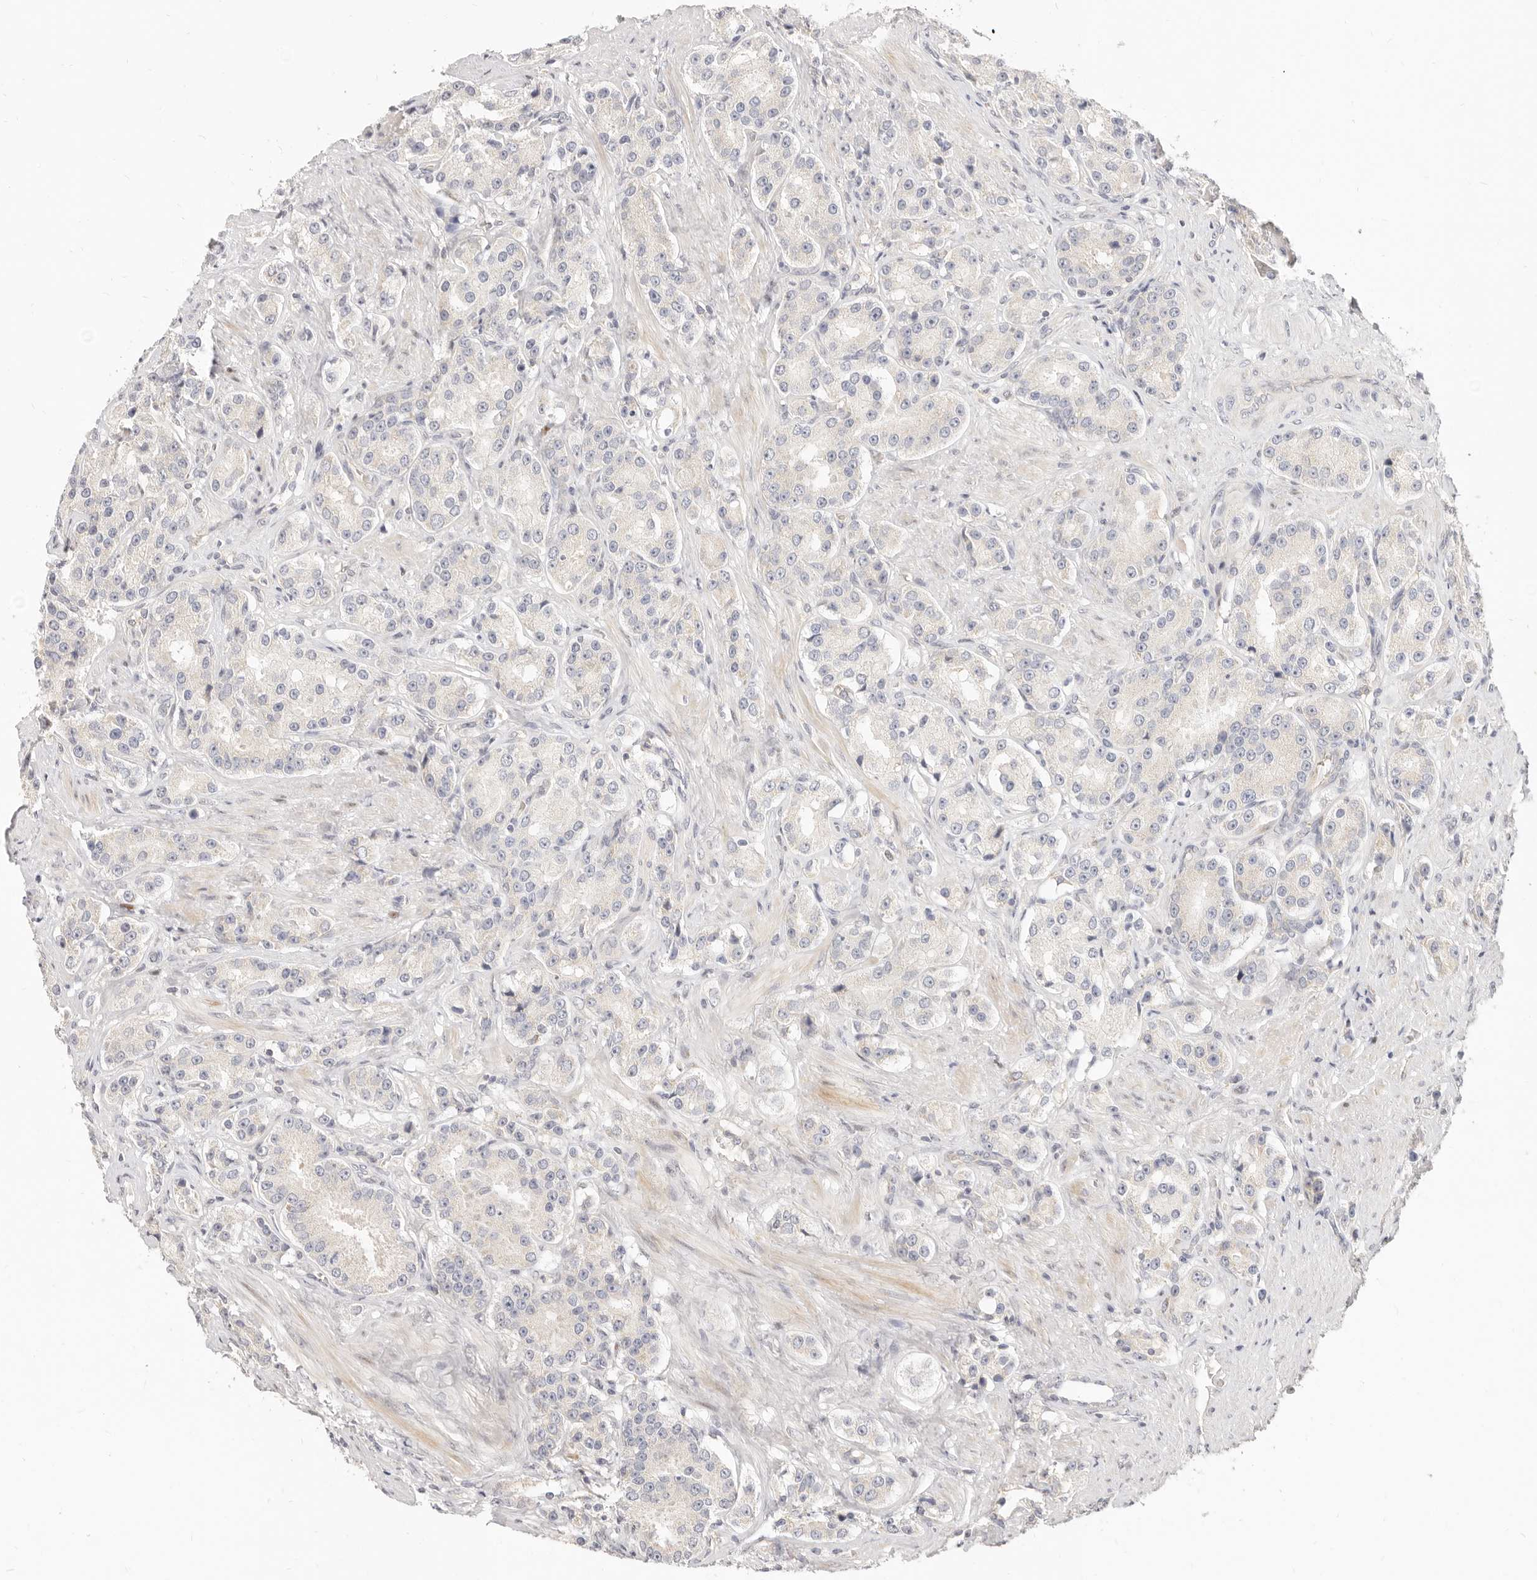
{"staining": {"intensity": "negative", "quantity": "none", "location": "none"}, "tissue": "prostate cancer", "cell_type": "Tumor cells", "image_type": "cancer", "snomed": [{"axis": "morphology", "description": "Adenocarcinoma, High grade"}, {"axis": "topography", "description": "Prostate"}], "caption": "Immunohistochemistry (IHC) micrograph of neoplastic tissue: human prostate high-grade adenocarcinoma stained with DAB (3,3'-diaminobenzidine) demonstrates no significant protein expression in tumor cells. (DAB (3,3'-diaminobenzidine) immunohistochemistry, high magnification).", "gene": "LTB4R2", "patient": {"sex": "male", "age": 60}}